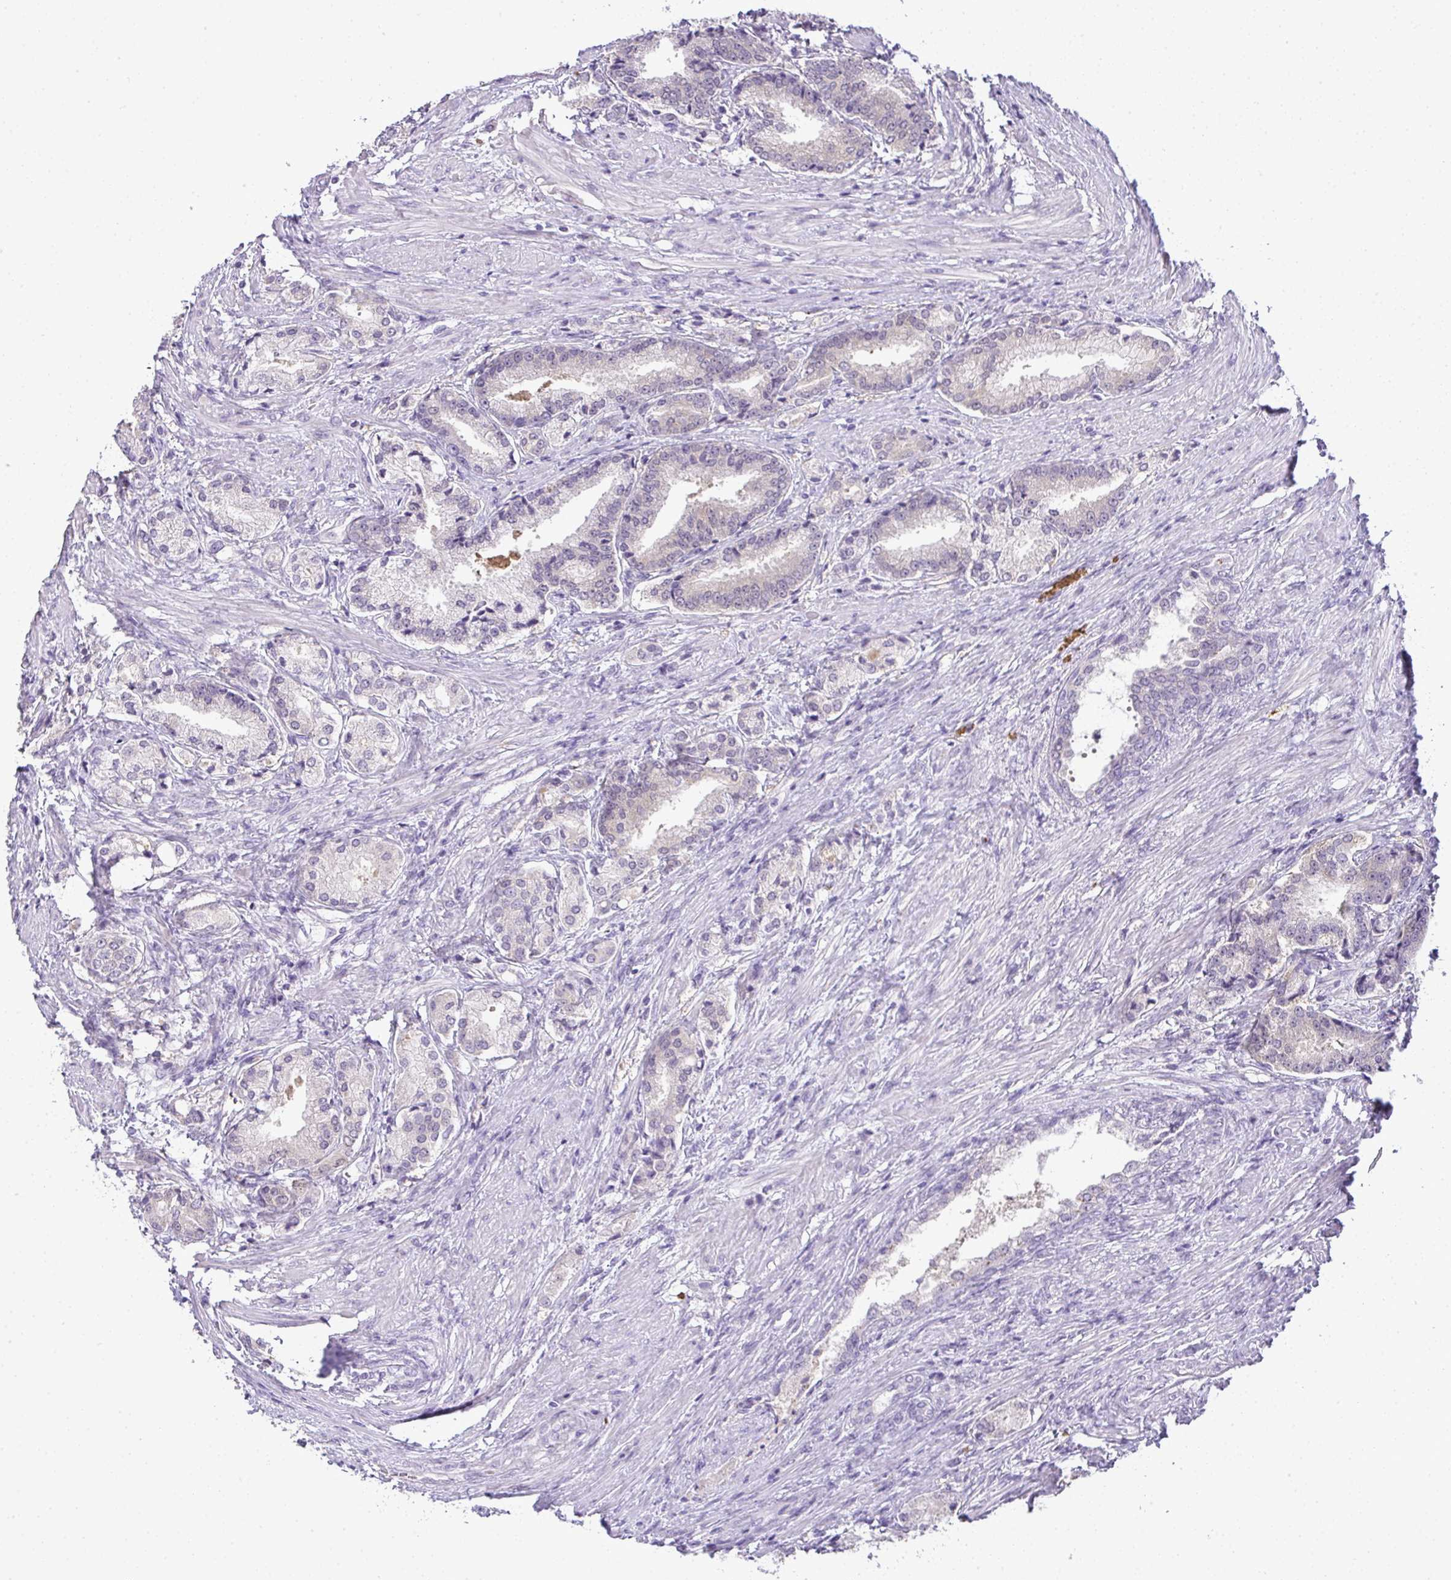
{"staining": {"intensity": "negative", "quantity": "none", "location": "none"}, "tissue": "prostate cancer", "cell_type": "Tumor cells", "image_type": "cancer", "snomed": [{"axis": "morphology", "description": "Adenocarcinoma, High grade"}, {"axis": "topography", "description": "Prostate and seminal vesicle, NOS"}], "caption": "Photomicrograph shows no significant protein expression in tumor cells of high-grade adenocarcinoma (prostate).", "gene": "CMPK1", "patient": {"sex": "male", "age": 61}}